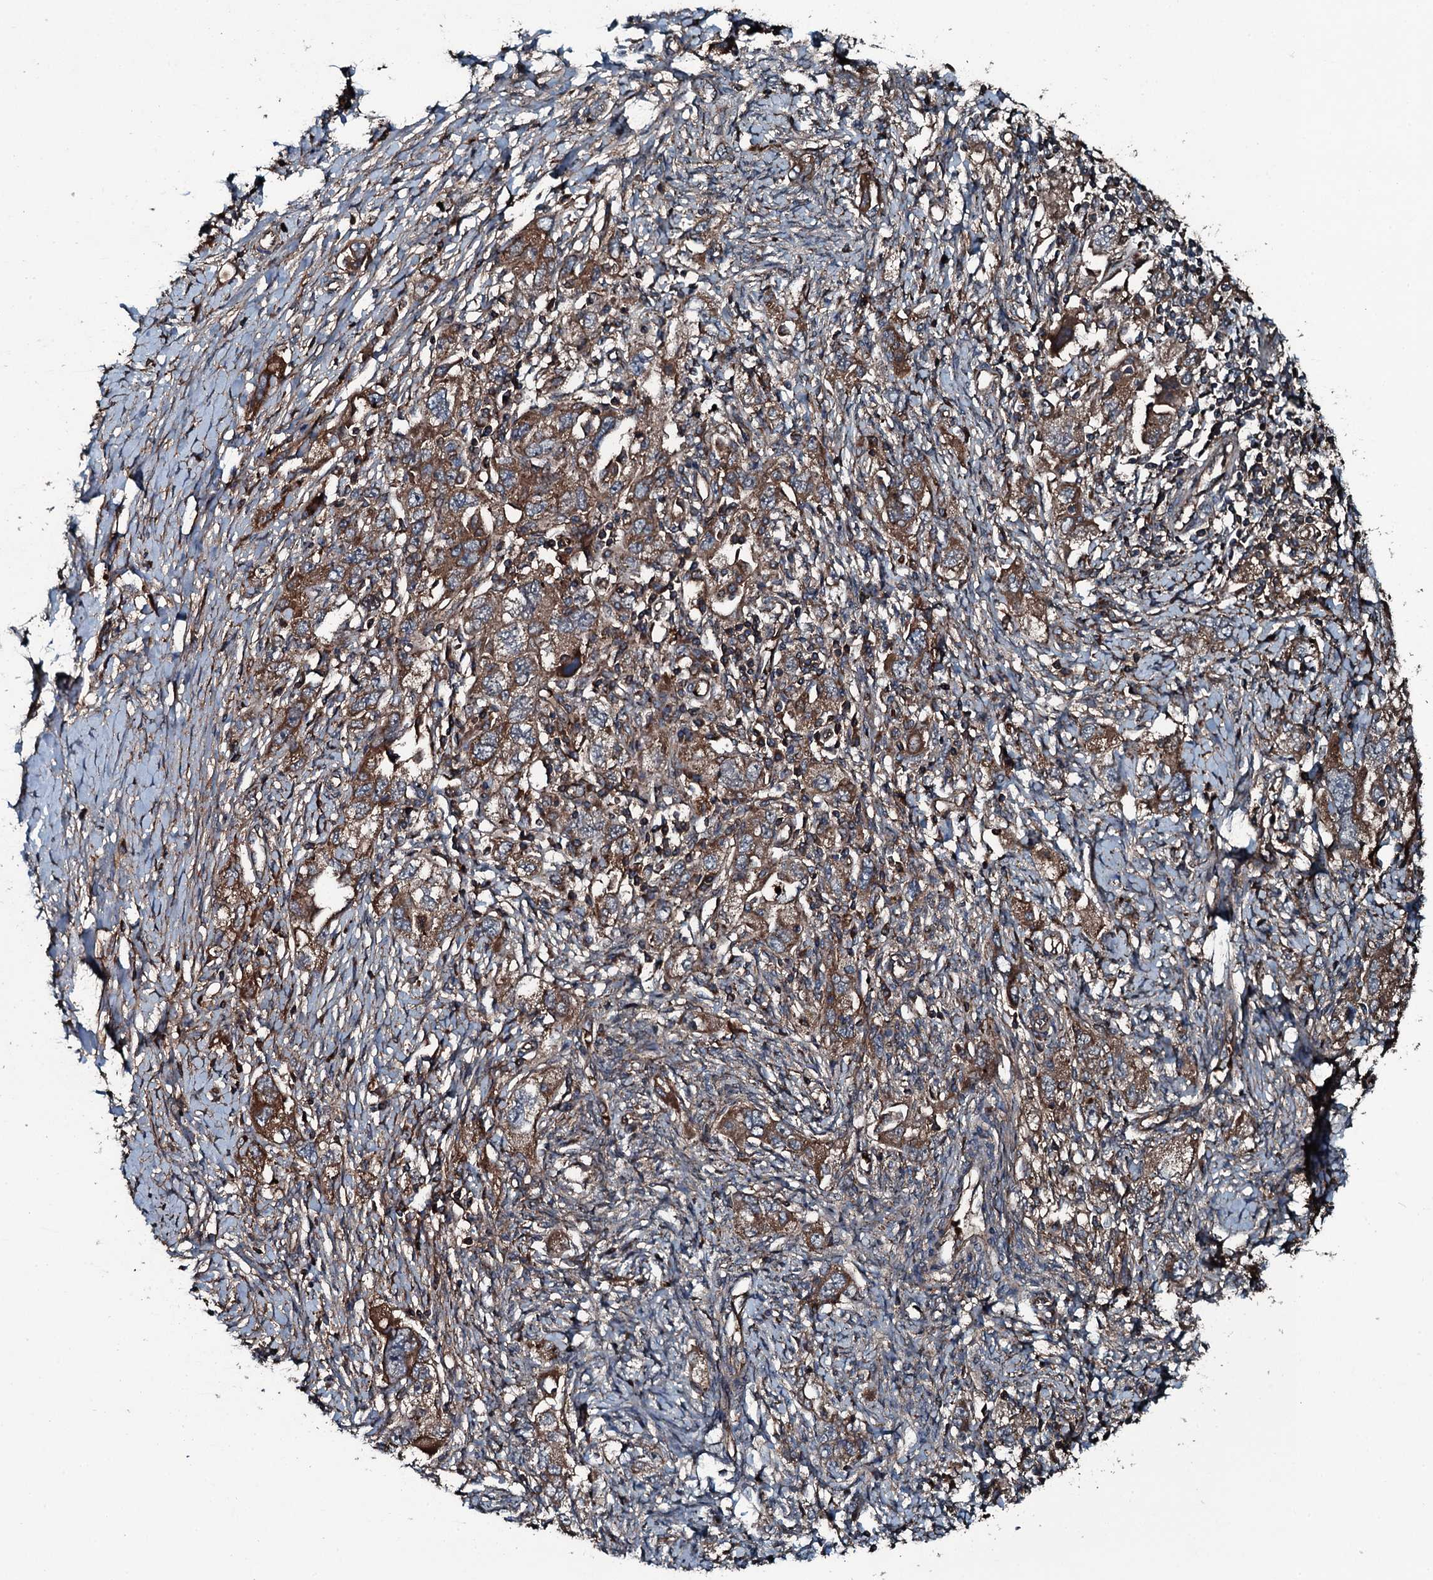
{"staining": {"intensity": "moderate", "quantity": ">75%", "location": "cytoplasmic/membranous"}, "tissue": "ovarian cancer", "cell_type": "Tumor cells", "image_type": "cancer", "snomed": [{"axis": "morphology", "description": "Carcinoma, NOS"}, {"axis": "morphology", "description": "Cystadenocarcinoma, serous, NOS"}, {"axis": "topography", "description": "Ovary"}], "caption": "Immunohistochemical staining of ovarian cancer shows moderate cytoplasmic/membranous protein expression in approximately >75% of tumor cells.", "gene": "TRIM7", "patient": {"sex": "female", "age": 69}}